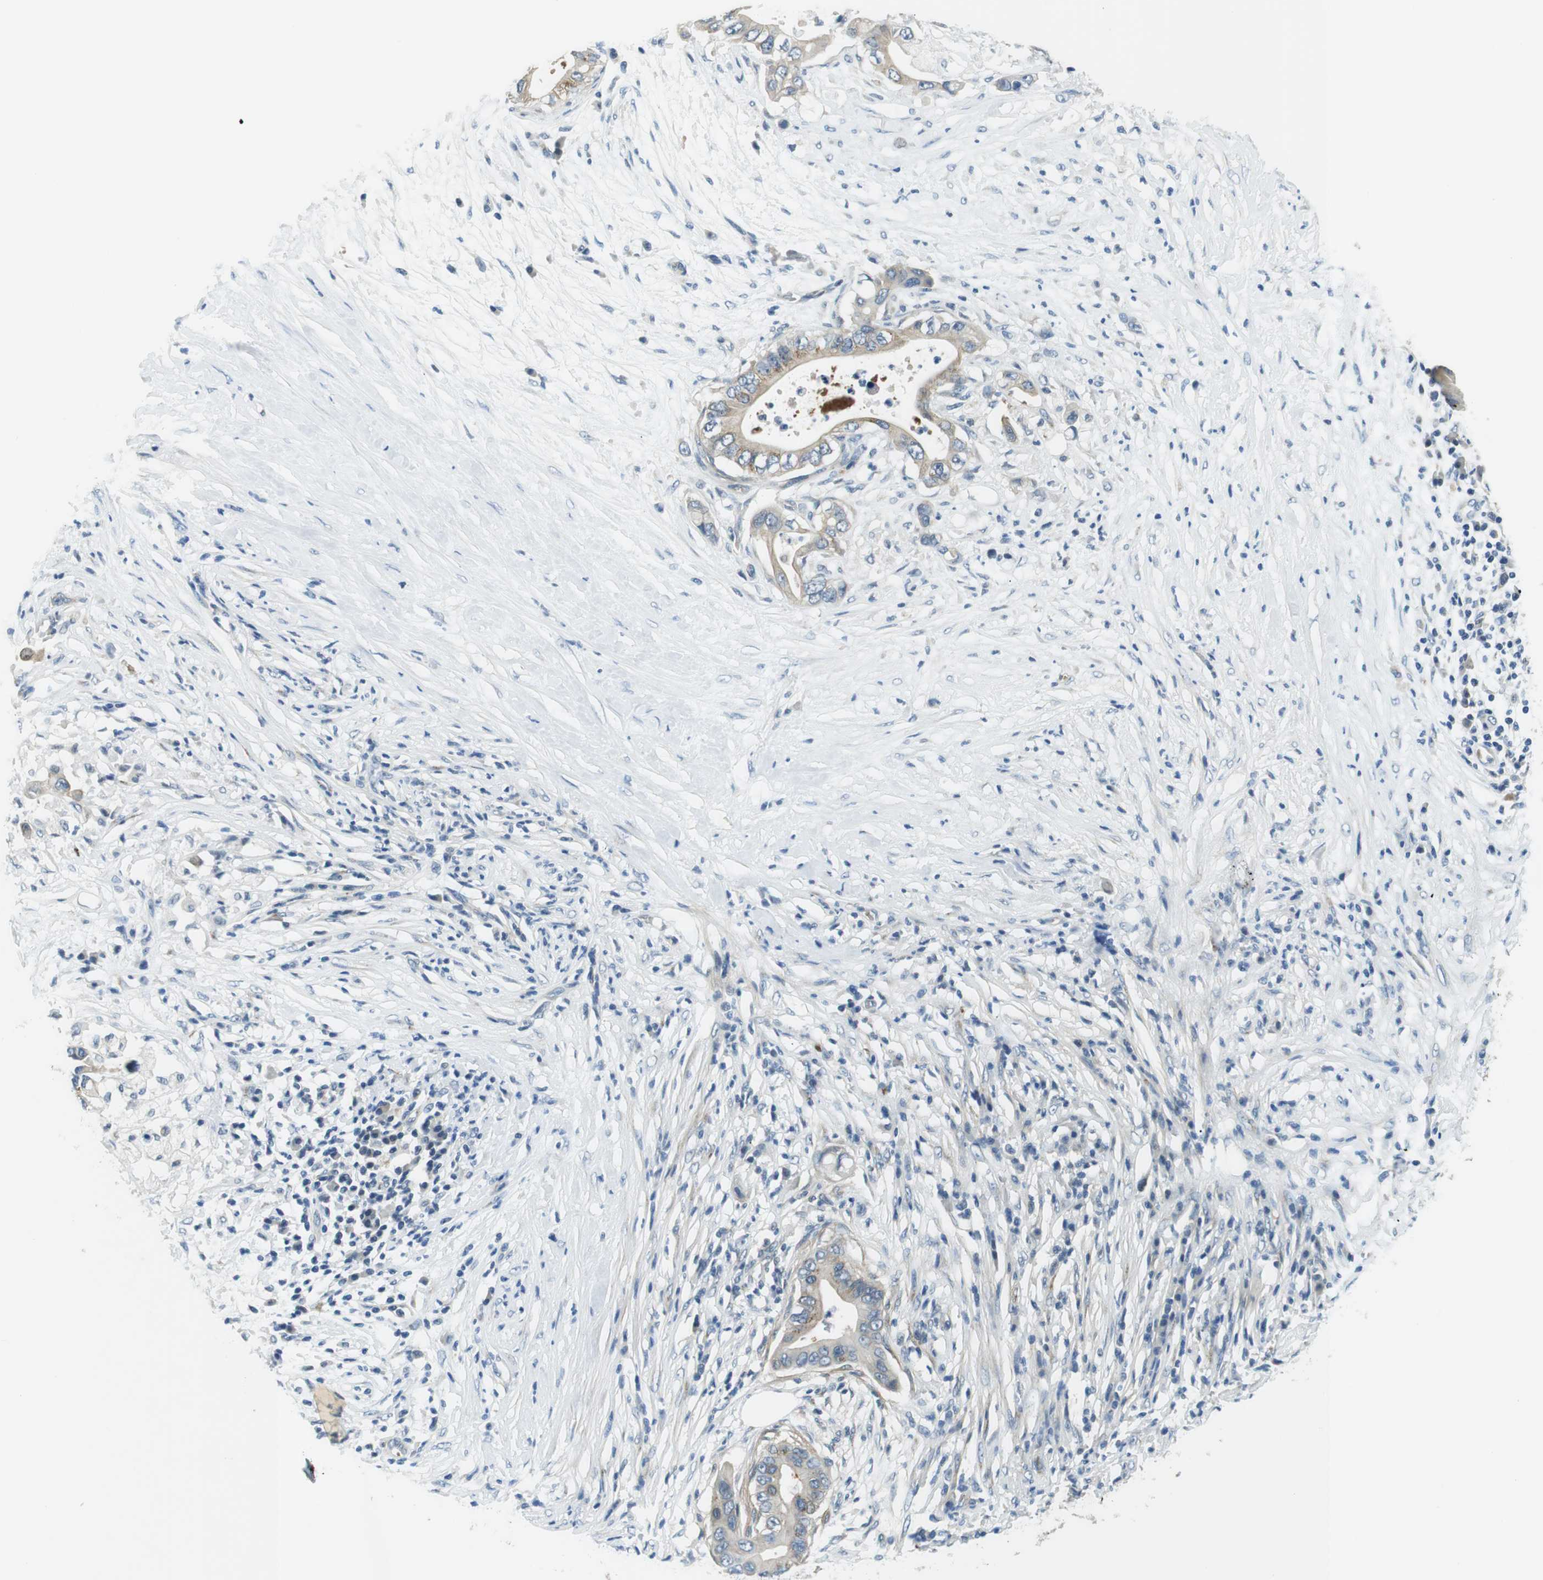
{"staining": {"intensity": "moderate", "quantity": "<25%", "location": "cytoplasmic/membranous"}, "tissue": "pancreatic cancer", "cell_type": "Tumor cells", "image_type": "cancer", "snomed": [{"axis": "morphology", "description": "Adenocarcinoma, NOS"}, {"axis": "topography", "description": "Pancreas"}], "caption": "Moderate cytoplasmic/membranous staining for a protein is identified in approximately <25% of tumor cells of pancreatic adenocarcinoma using IHC.", "gene": "WSCD1", "patient": {"sex": "male", "age": 77}}